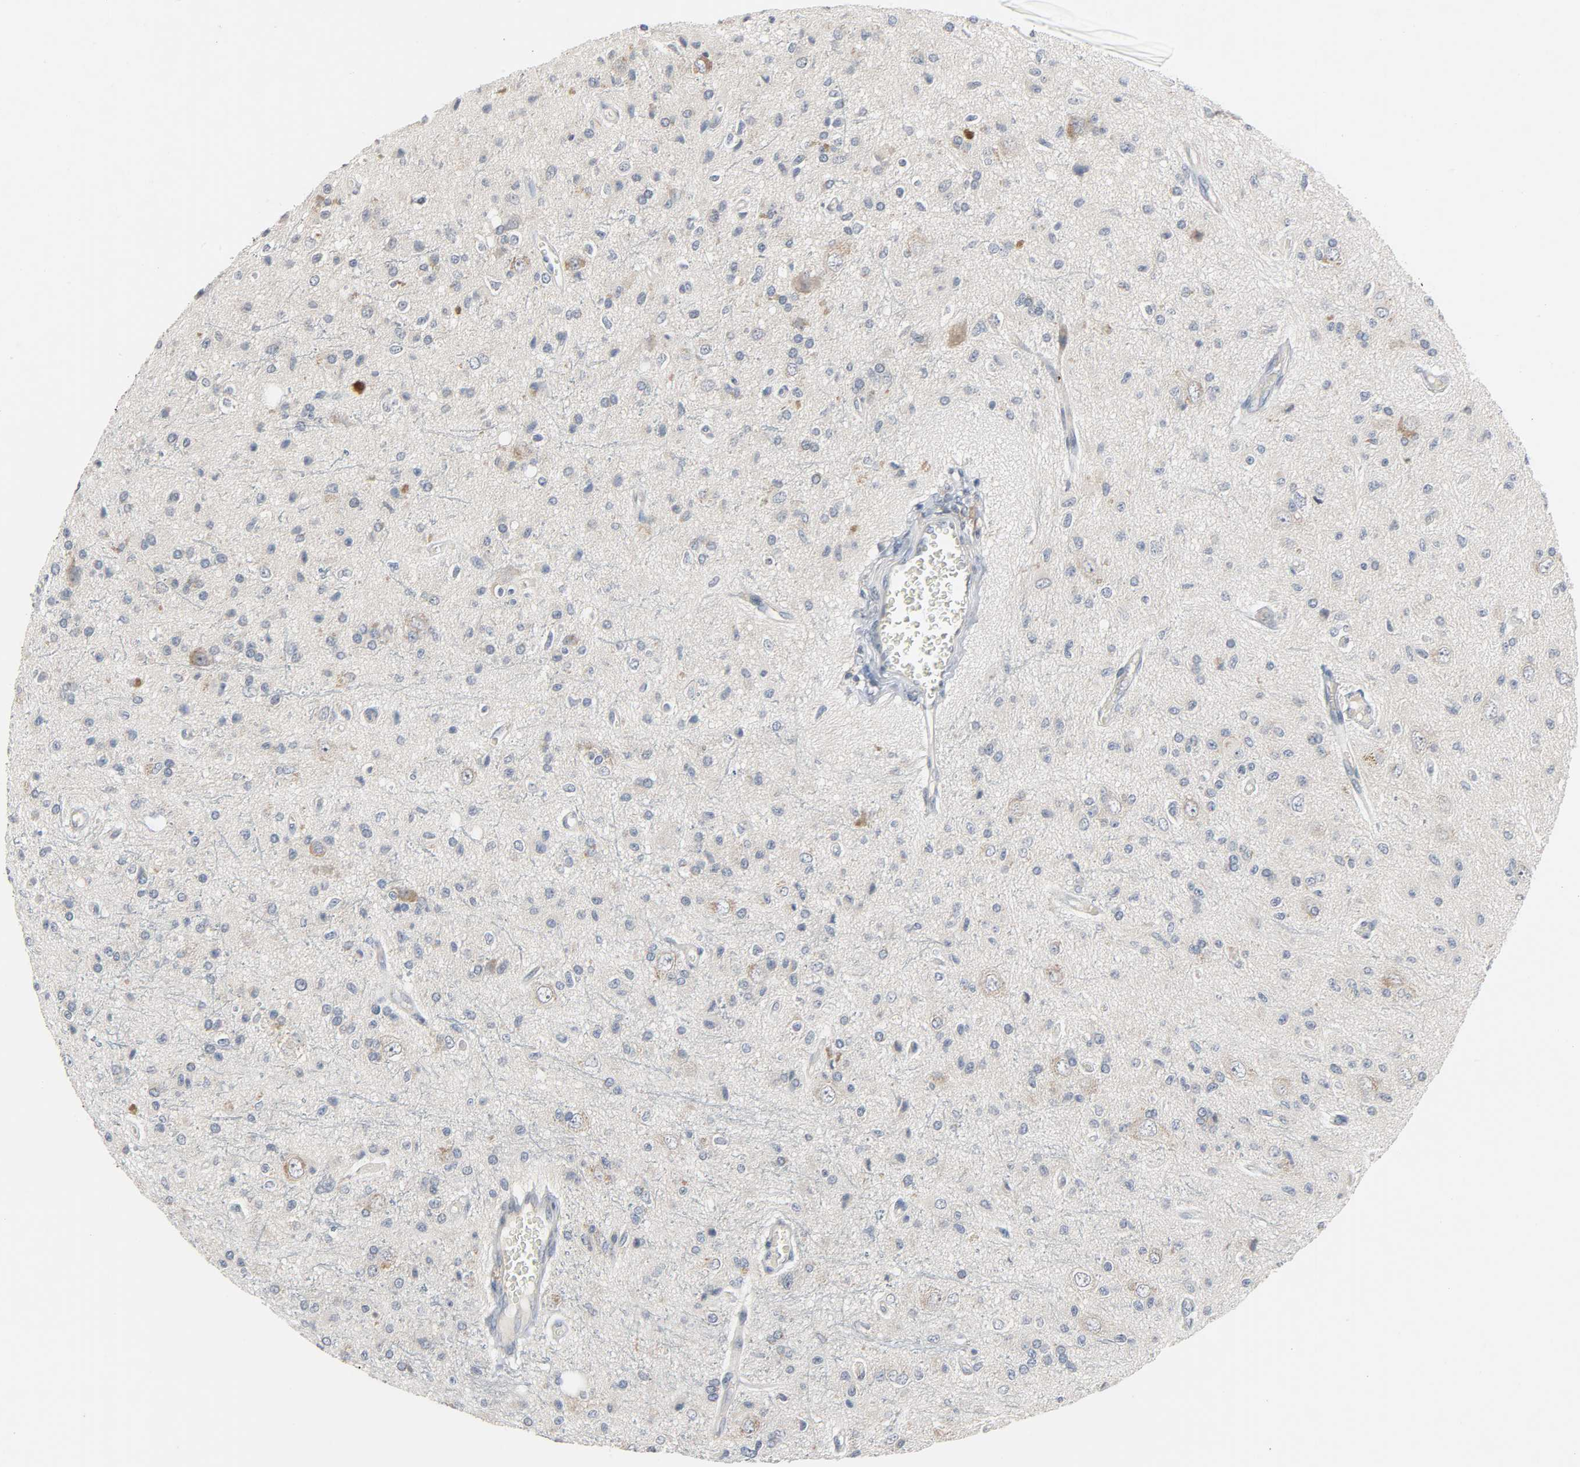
{"staining": {"intensity": "moderate", "quantity": "25%-75%", "location": "cytoplasmic/membranous"}, "tissue": "glioma", "cell_type": "Tumor cells", "image_type": "cancer", "snomed": [{"axis": "morphology", "description": "Glioma, malignant, High grade"}, {"axis": "topography", "description": "Brain"}], "caption": "DAB (3,3'-diaminobenzidine) immunohistochemical staining of high-grade glioma (malignant) displays moderate cytoplasmic/membranous protein expression in about 25%-75% of tumor cells. (Brightfield microscopy of DAB IHC at high magnification).", "gene": "CD4", "patient": {"sex": "male", "age": 47}}